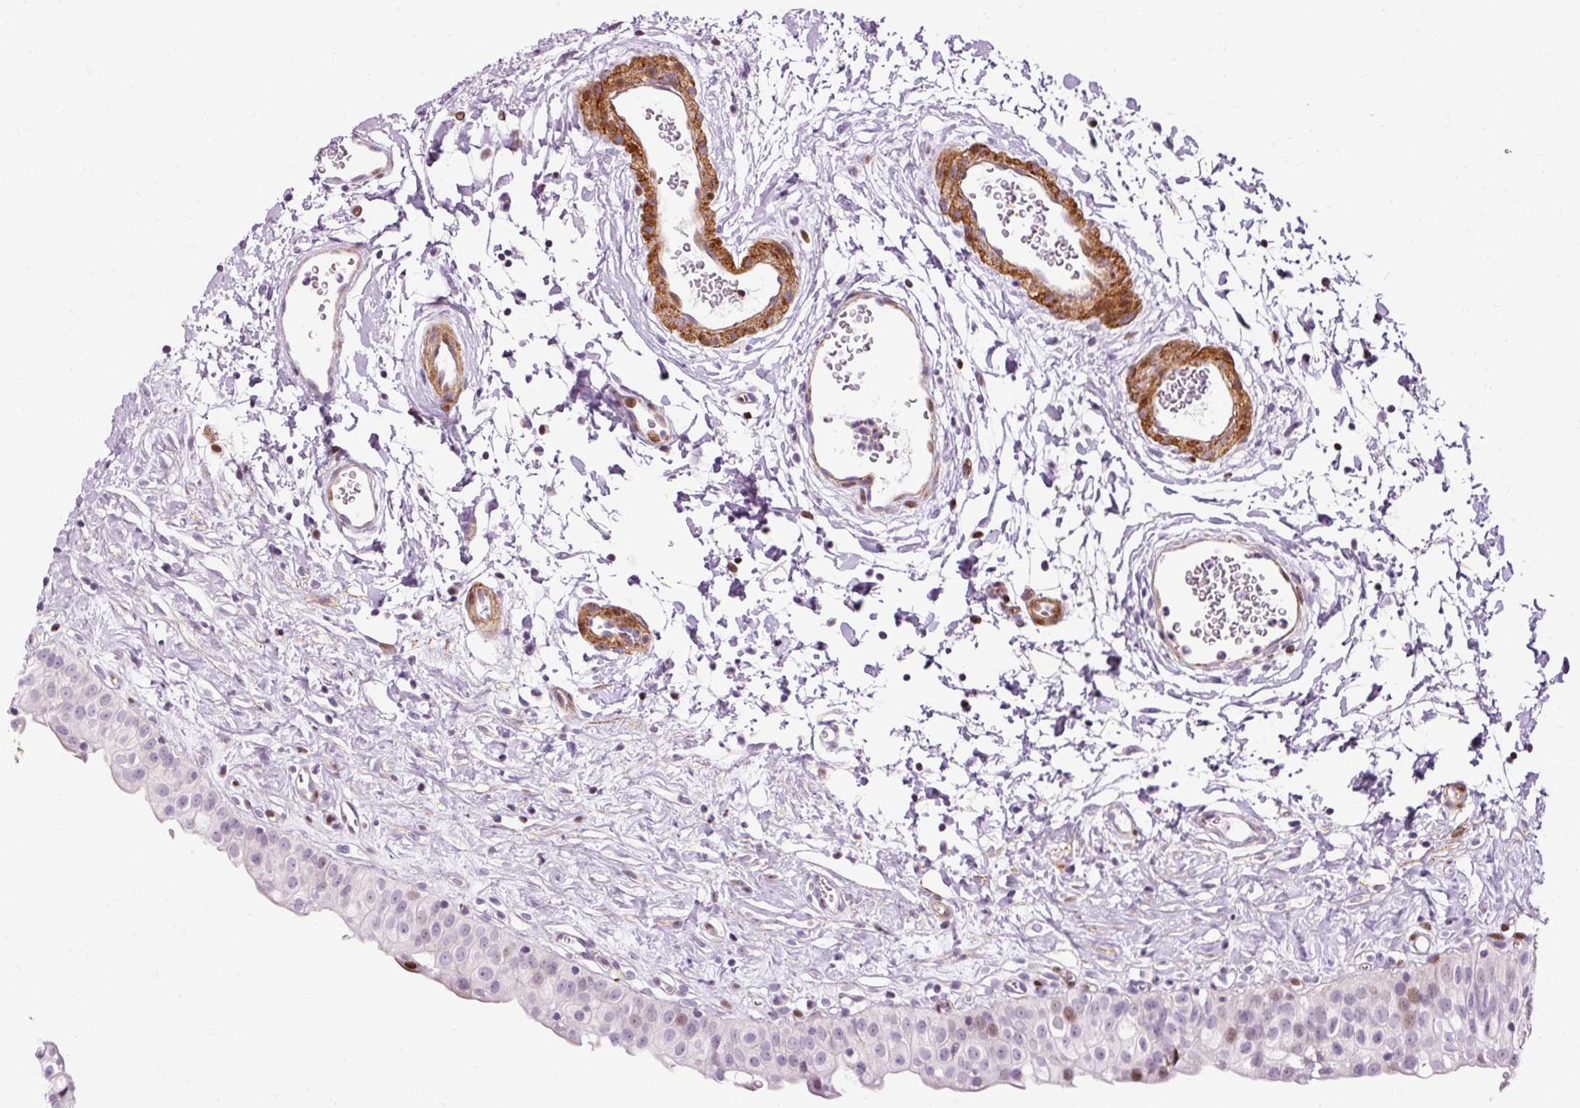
{"staining": {"intensity": "moderate", "quantity": "<25%", "location": "cytoplasmic/membranous,nuclear"}, "tissue": "urinary bladder", "cell_type": "Urothelial cells", "image_type": "normal", "snomed": [{"axis": "morphology", "description": "Normal tissue, NOS"}, {"axis": "topography", "description": "Urinary bladder"}], "caption": "Moderate cytoplasmic/membranous,nuclear protein positivity is identified in approximately <25% of urothelial cells in urinary bladder. The protein of interest is stained brown, and the nuclei are stained in blue (DAB (3,3'-diaminobenzidine) IHC with brightfield microscopy, high magnification).", "gene": "ANKRD20A1", "patient": {"sex": "male", "age": 51}}